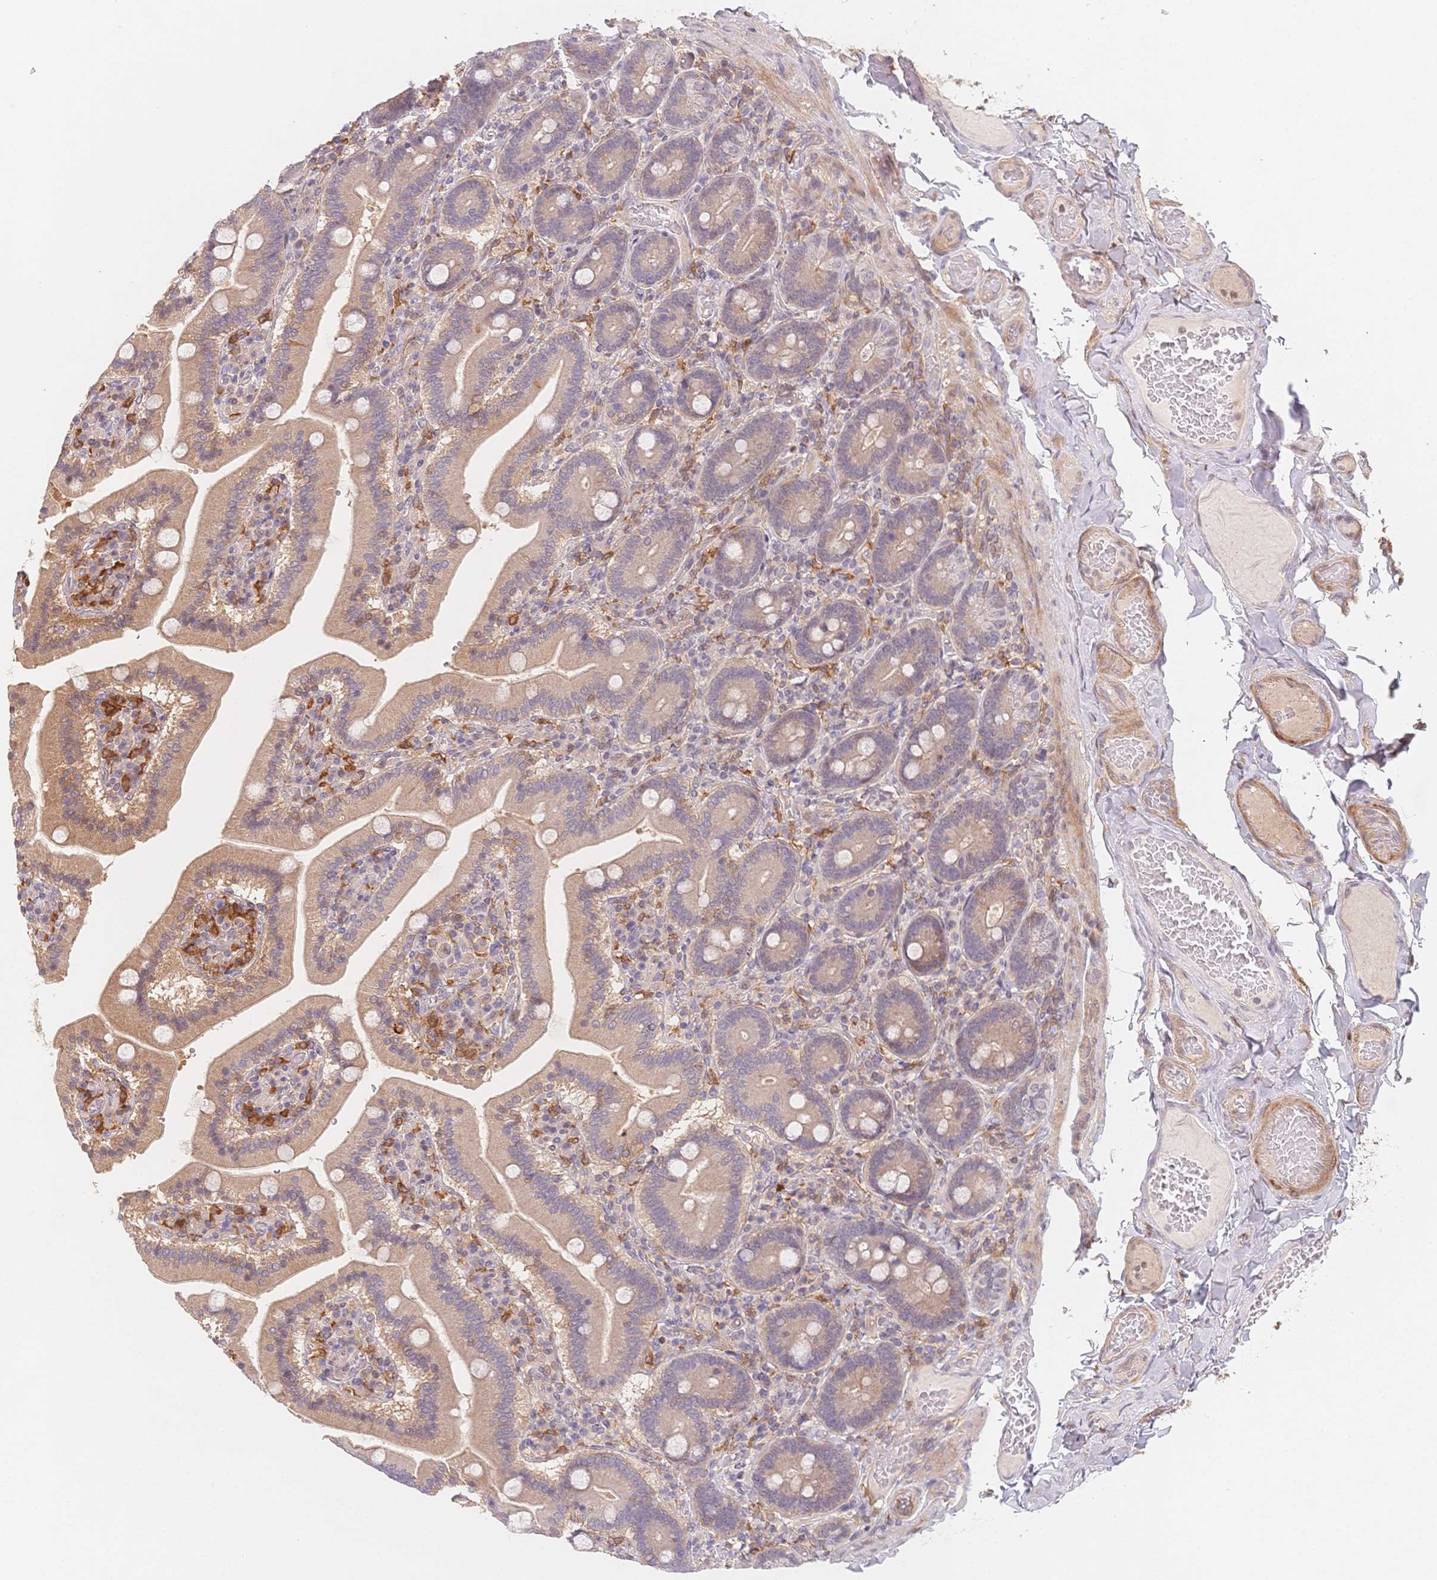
{"staining": {"intensity": "moderate", "quantity": ">75%", "location": "cytoplasmic/membranous"}, "tissue": "duodenum", "cell_type": "Glandular cells", "image_type": "normal", "snomed": [{"axis": "morphology", "description": "Normal tissue, NOS"}, {"axis": "topography", "description": "Duodenum"}], "caption": "Immunohistochemistry (IHC) image of unremarkable duodenum stained for a protein (brown), which exhibits medium levels of moderate cytoplasmic/membranous positivity in approximately >75% of glandular cells.", "gene": "C12orf75", "patient": {"sex": "female", "age": 62}}